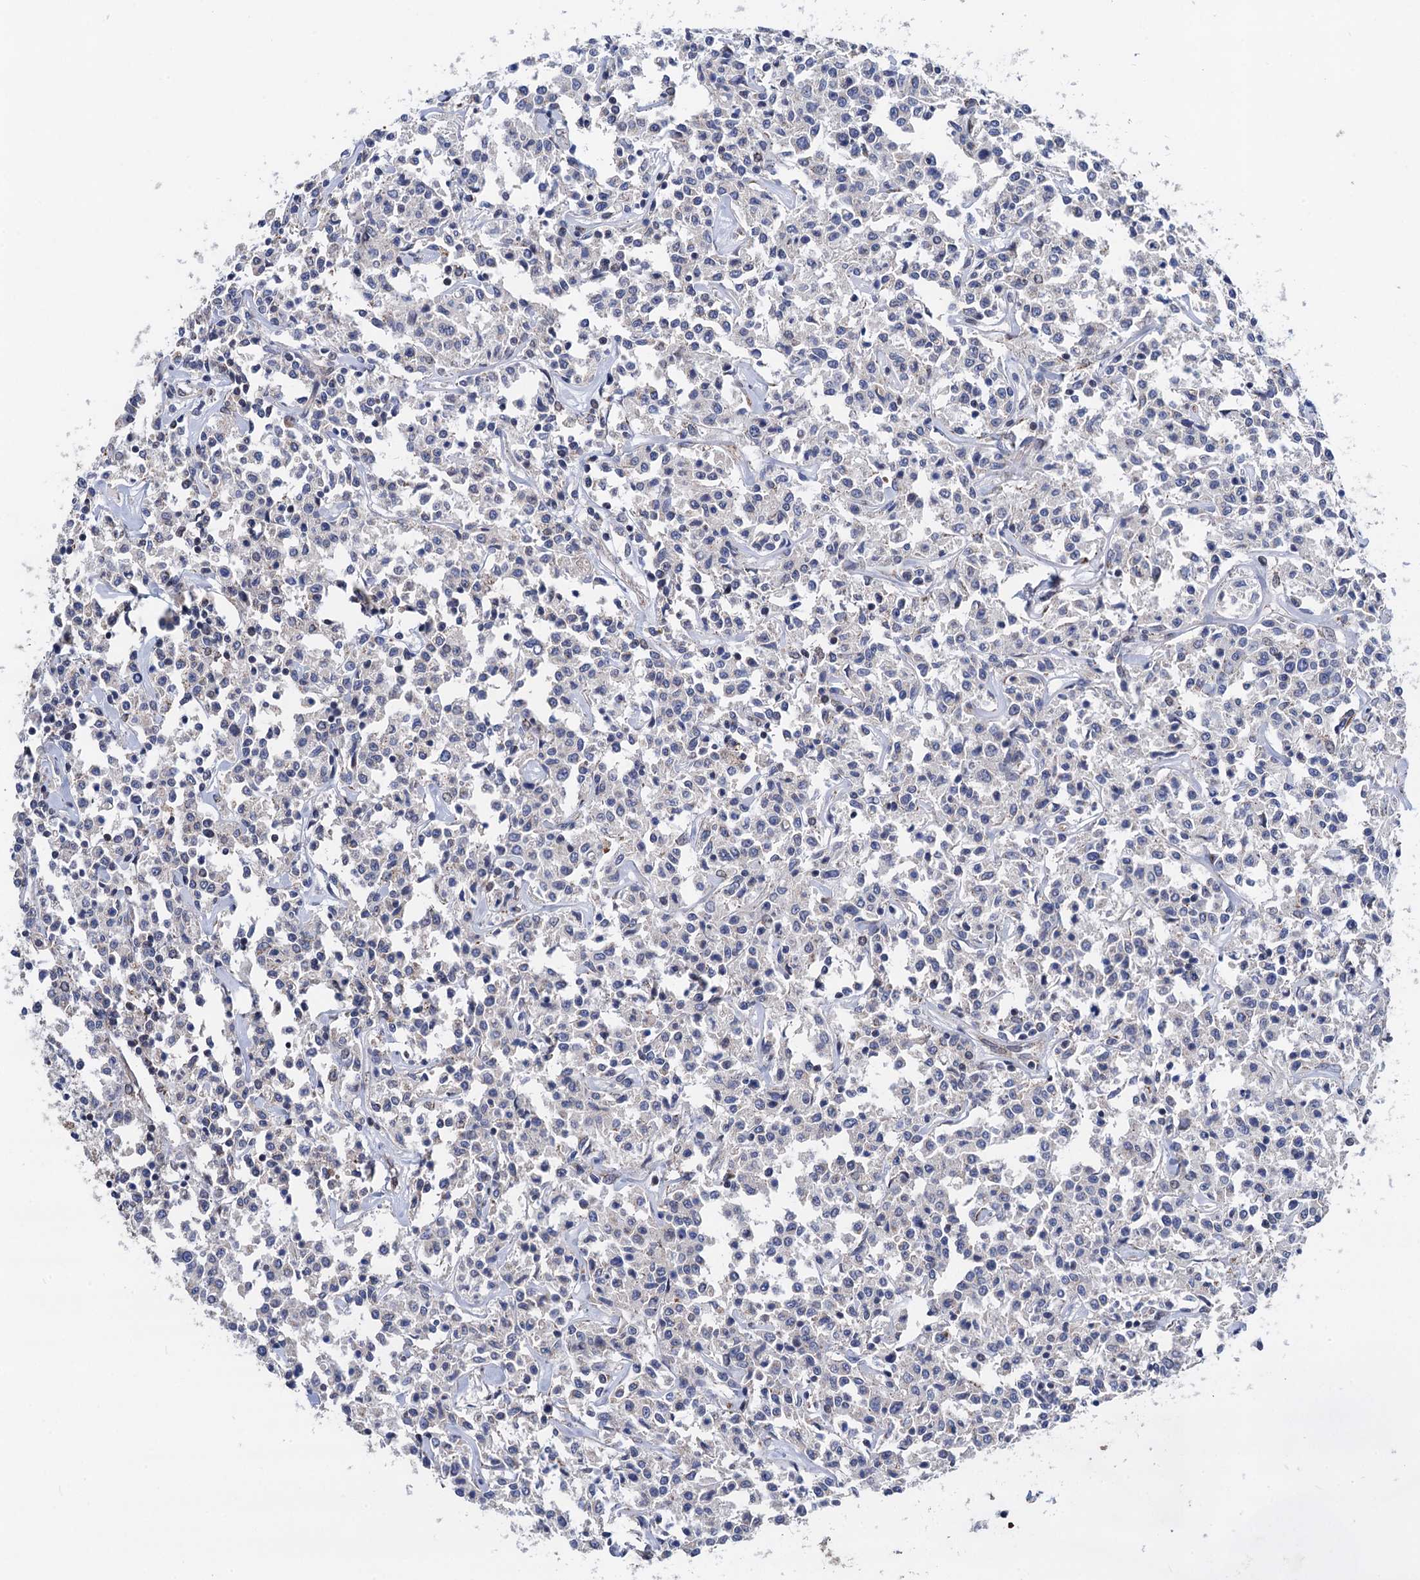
{"staining": {"intensity": "negative", "quantity": "none", "location": "none"}, "tissue": "lymphoma", "cell_type": "Tumor cells", "image_type": "cancer", "snomed": [{"axis": "morphology", "description": "Malignant lymphoma, non-Hodgkin's type, Low grade"}, {"axis": "topography", "description": "Small intestine"}], "caption": "Image shows no protein positivity in tumor cells of lymphoma tissue. (Brightfield microscopy of DAB (3,3'-diaminobenzidine) immunohistochemistry (IHC) at high magnification).", "gene": "DGLUCY", "patient": {"sex": "female", "age": 59}}